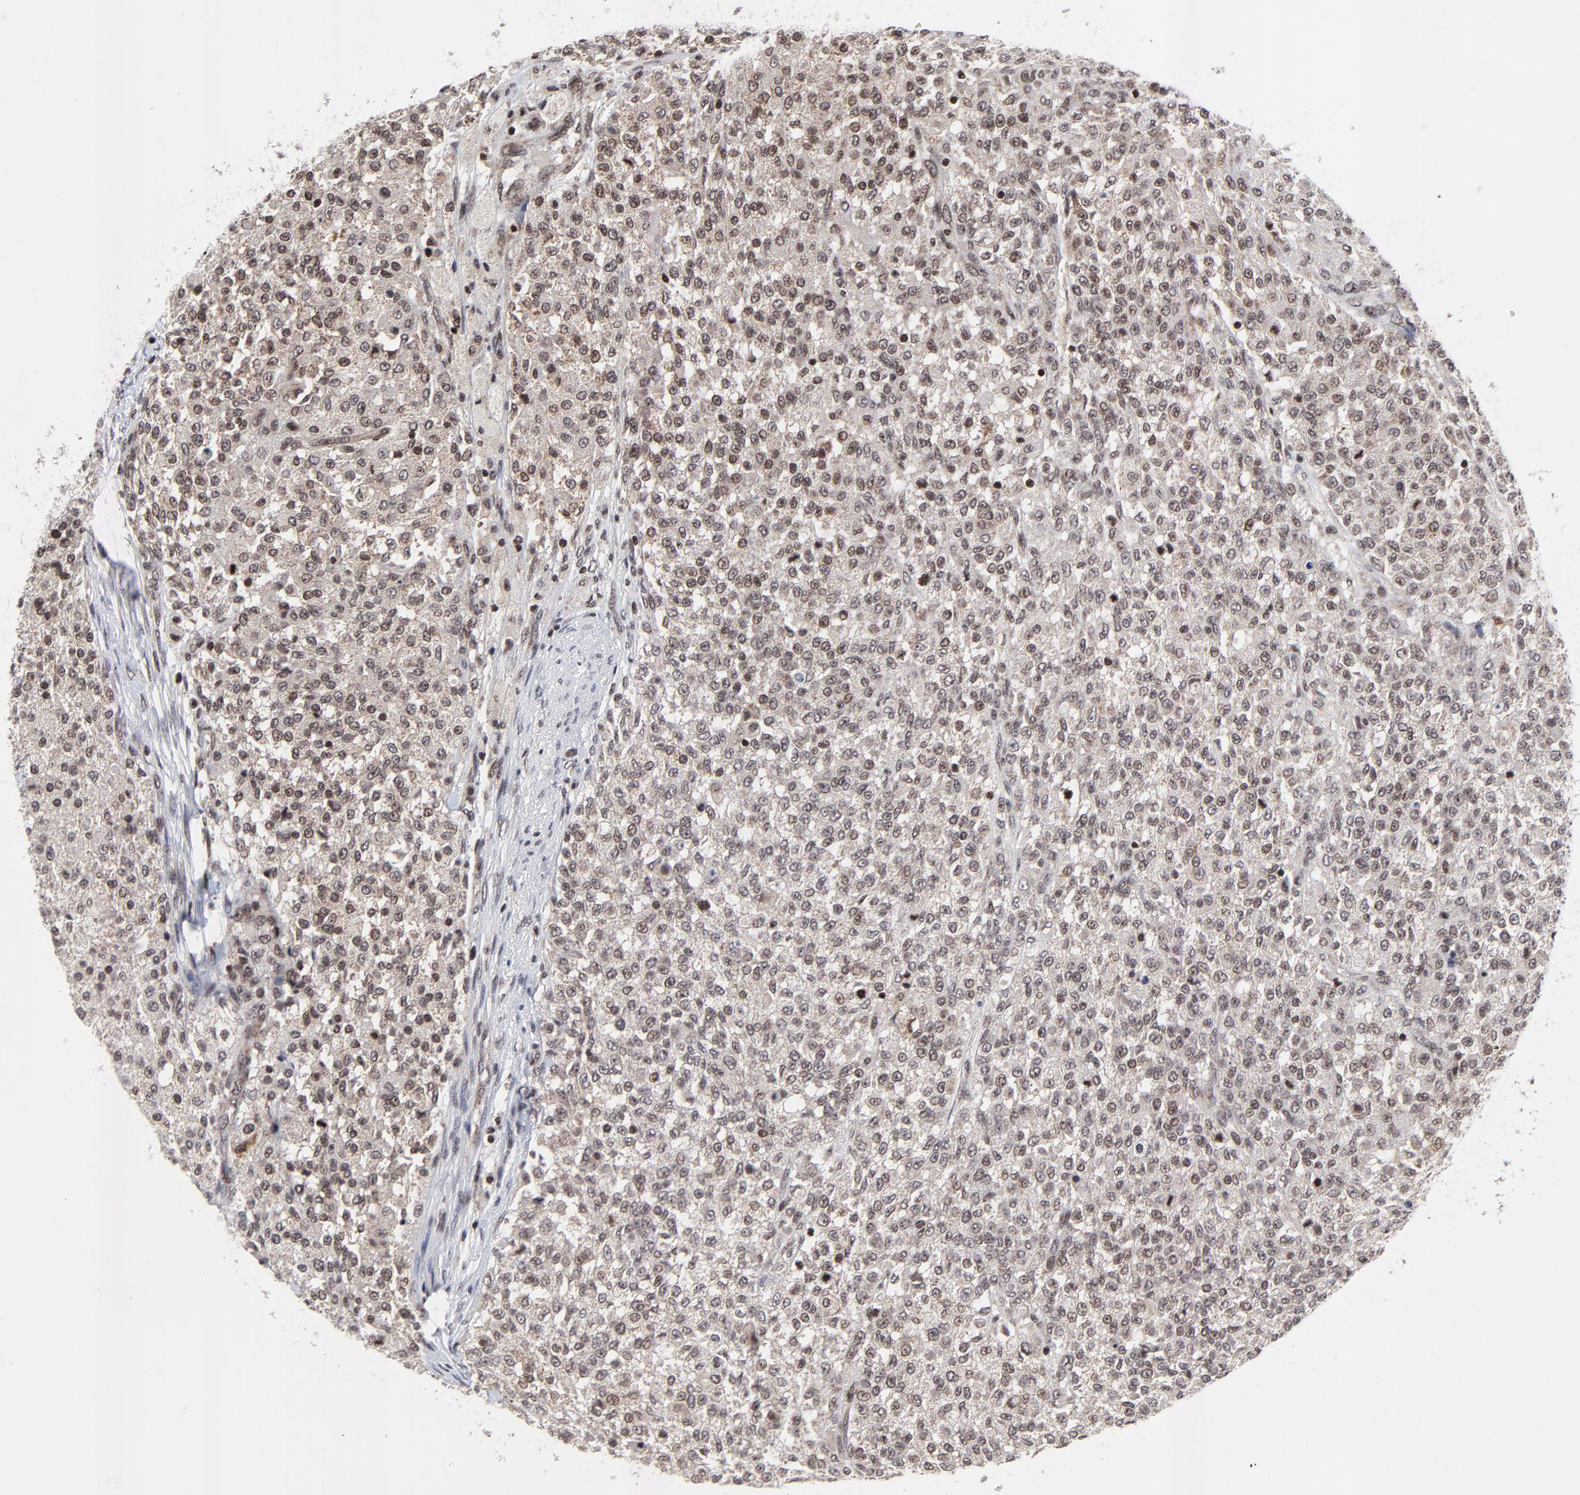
{"staining": {"intensity": "moderate", "quantity": ">75%", "location": "cytoplasmic/membranous,nuclear"}, "tissue": "testis cancer", "cell_type": "Tumor cells", "image_type": "cancer", "snomed": [{"axis": "morphology", "description": "Seminoma, NOS"}, {"axis": "topography", "description": "Testis"}], "caption": "IHC of testis seminoma demonstrates medium levels of moderate cytoplasmic/membranous and nuclear expression in approximately >75% of tumor cells.", "gene": "ZNF777", "patient": {"sex": "male", "age": 59}}